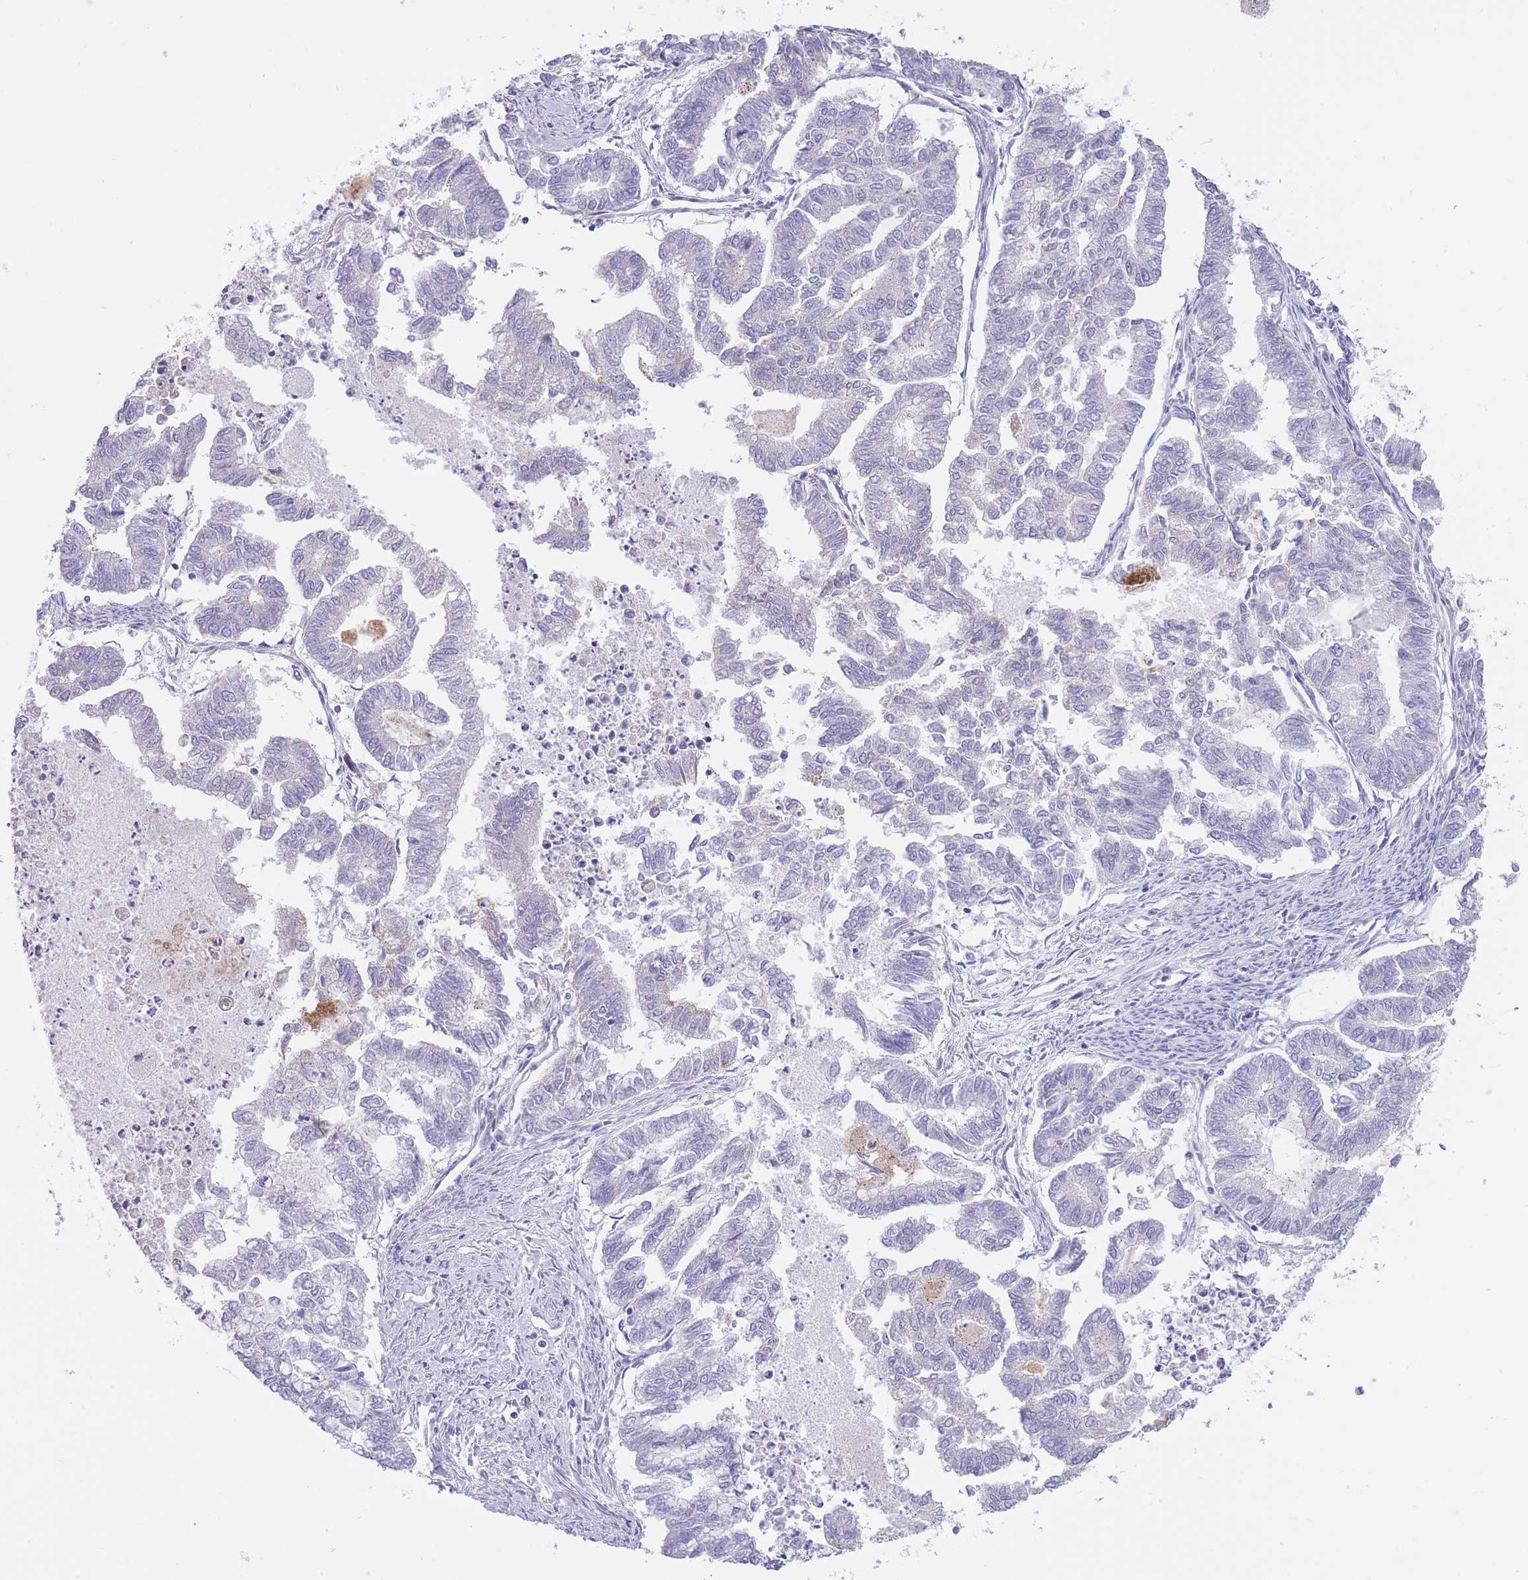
{"staining": {"intensity": "negative", "quantity": "none", "location": "none"}, "tissue": "endometrial cancer", "cell_type": "Tumor cells", "image_type": "cancer", "snomed": [{"axis": "morphology", "description": "Adenocarcinoma, NOS"}, {"axis": "topography", "description": "Endometrium"}], "caption": "Immunohistochemical staining of endometrial cancer displays no significant staining in tumor cells.", "gene": "MEIOSIN", "patient": {"sex": "female", "age": 79}}